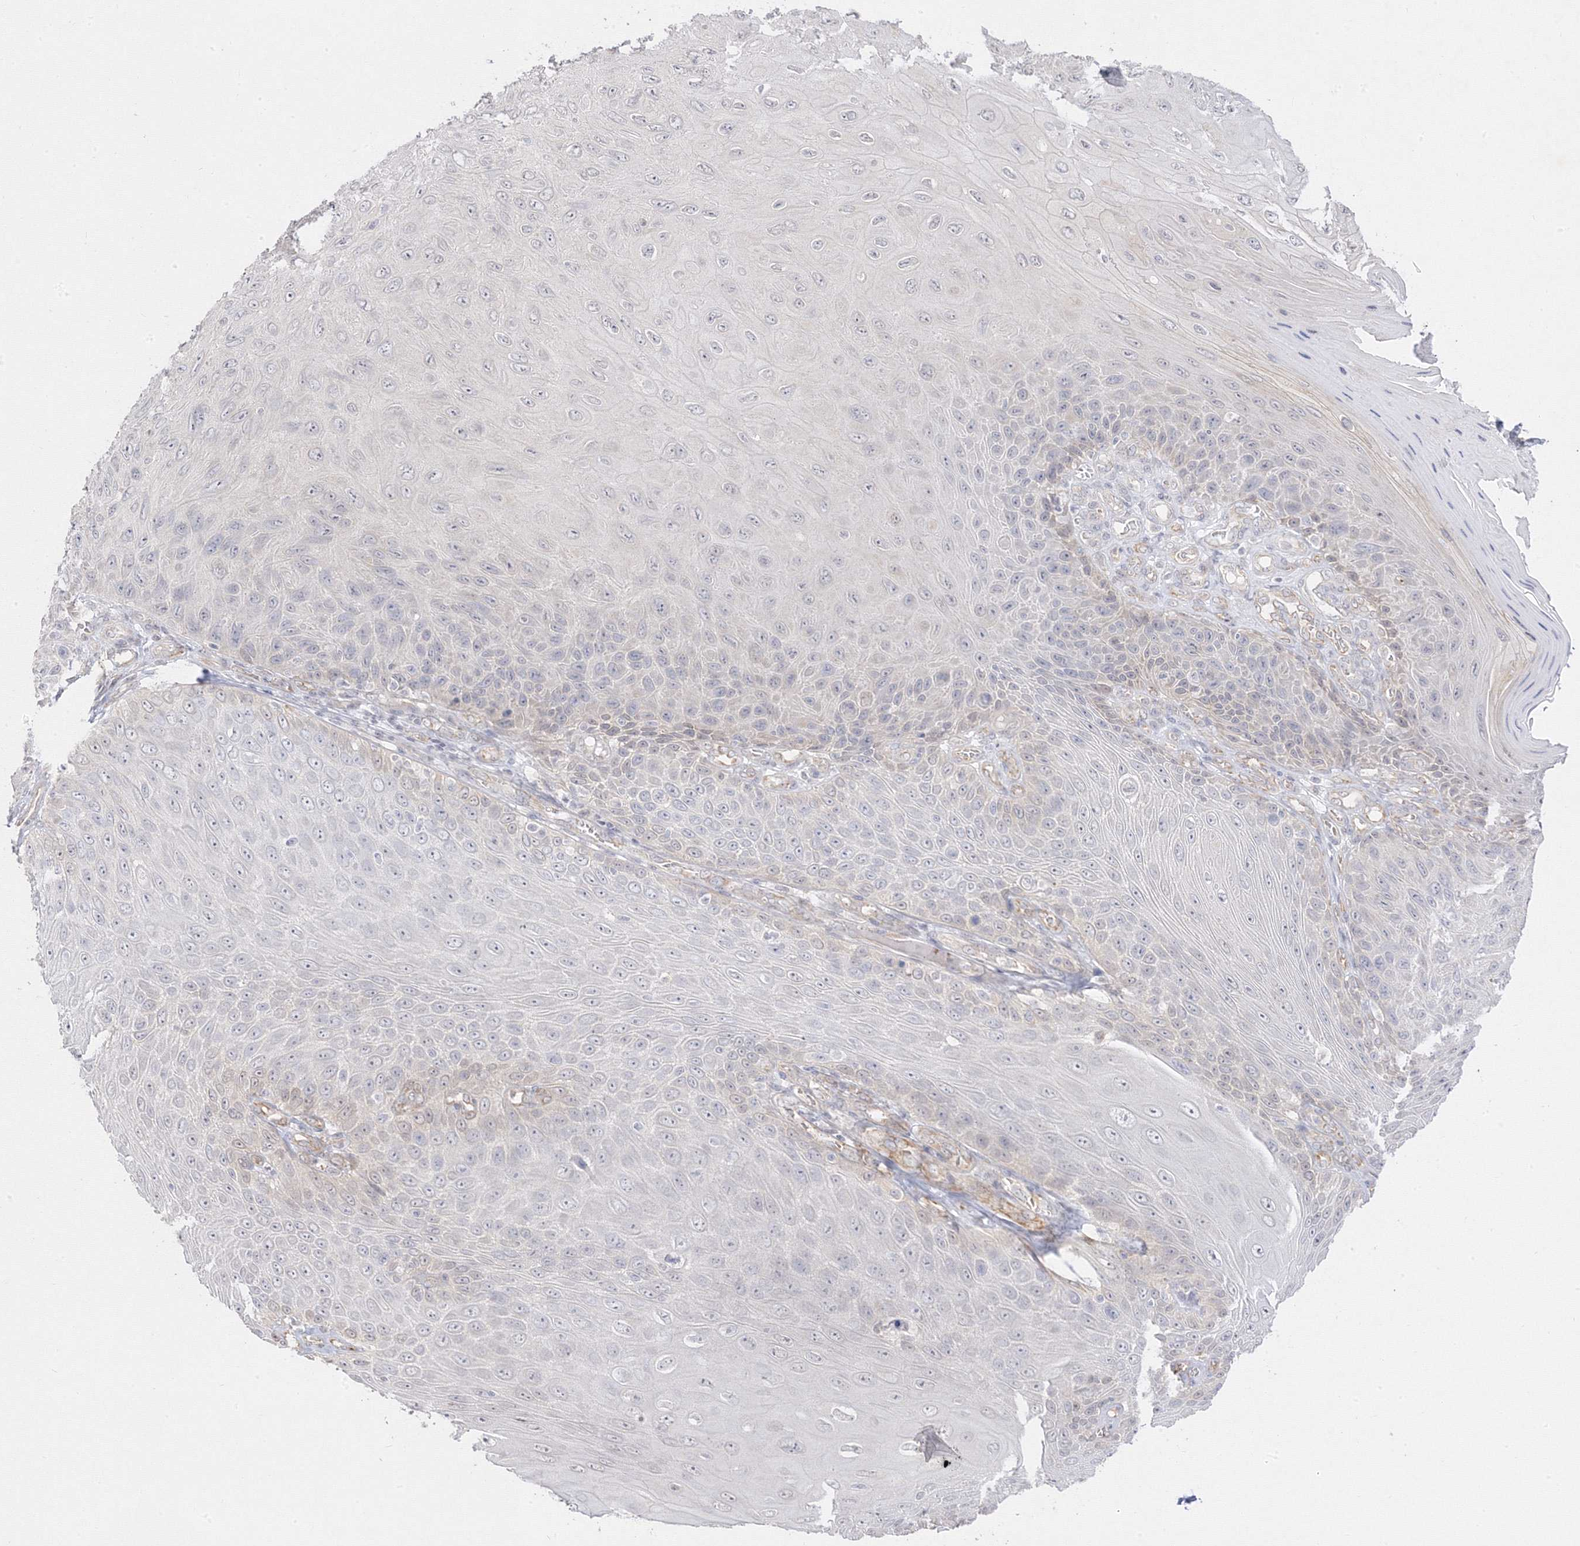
{"staining": {"intensity": "negative", "quantity": "none", "location": "none"}, "tissue": "skin cancer", "cell_type": "Tumor cells", "image_type": "cancer", "snomed": [{"axis": "morphology", "description": "Squamous cell carcinoma, NOS"}, {"axis": "topography", "description": "Skin"}], "caption": "This is an immunohistochemistry (IHC) photomicrograph of human skin squamous cell carcinoma. There is no staining in tumor cells.", "gene": "C2CD2", "patient": {"sex": "female", "age": 88}}